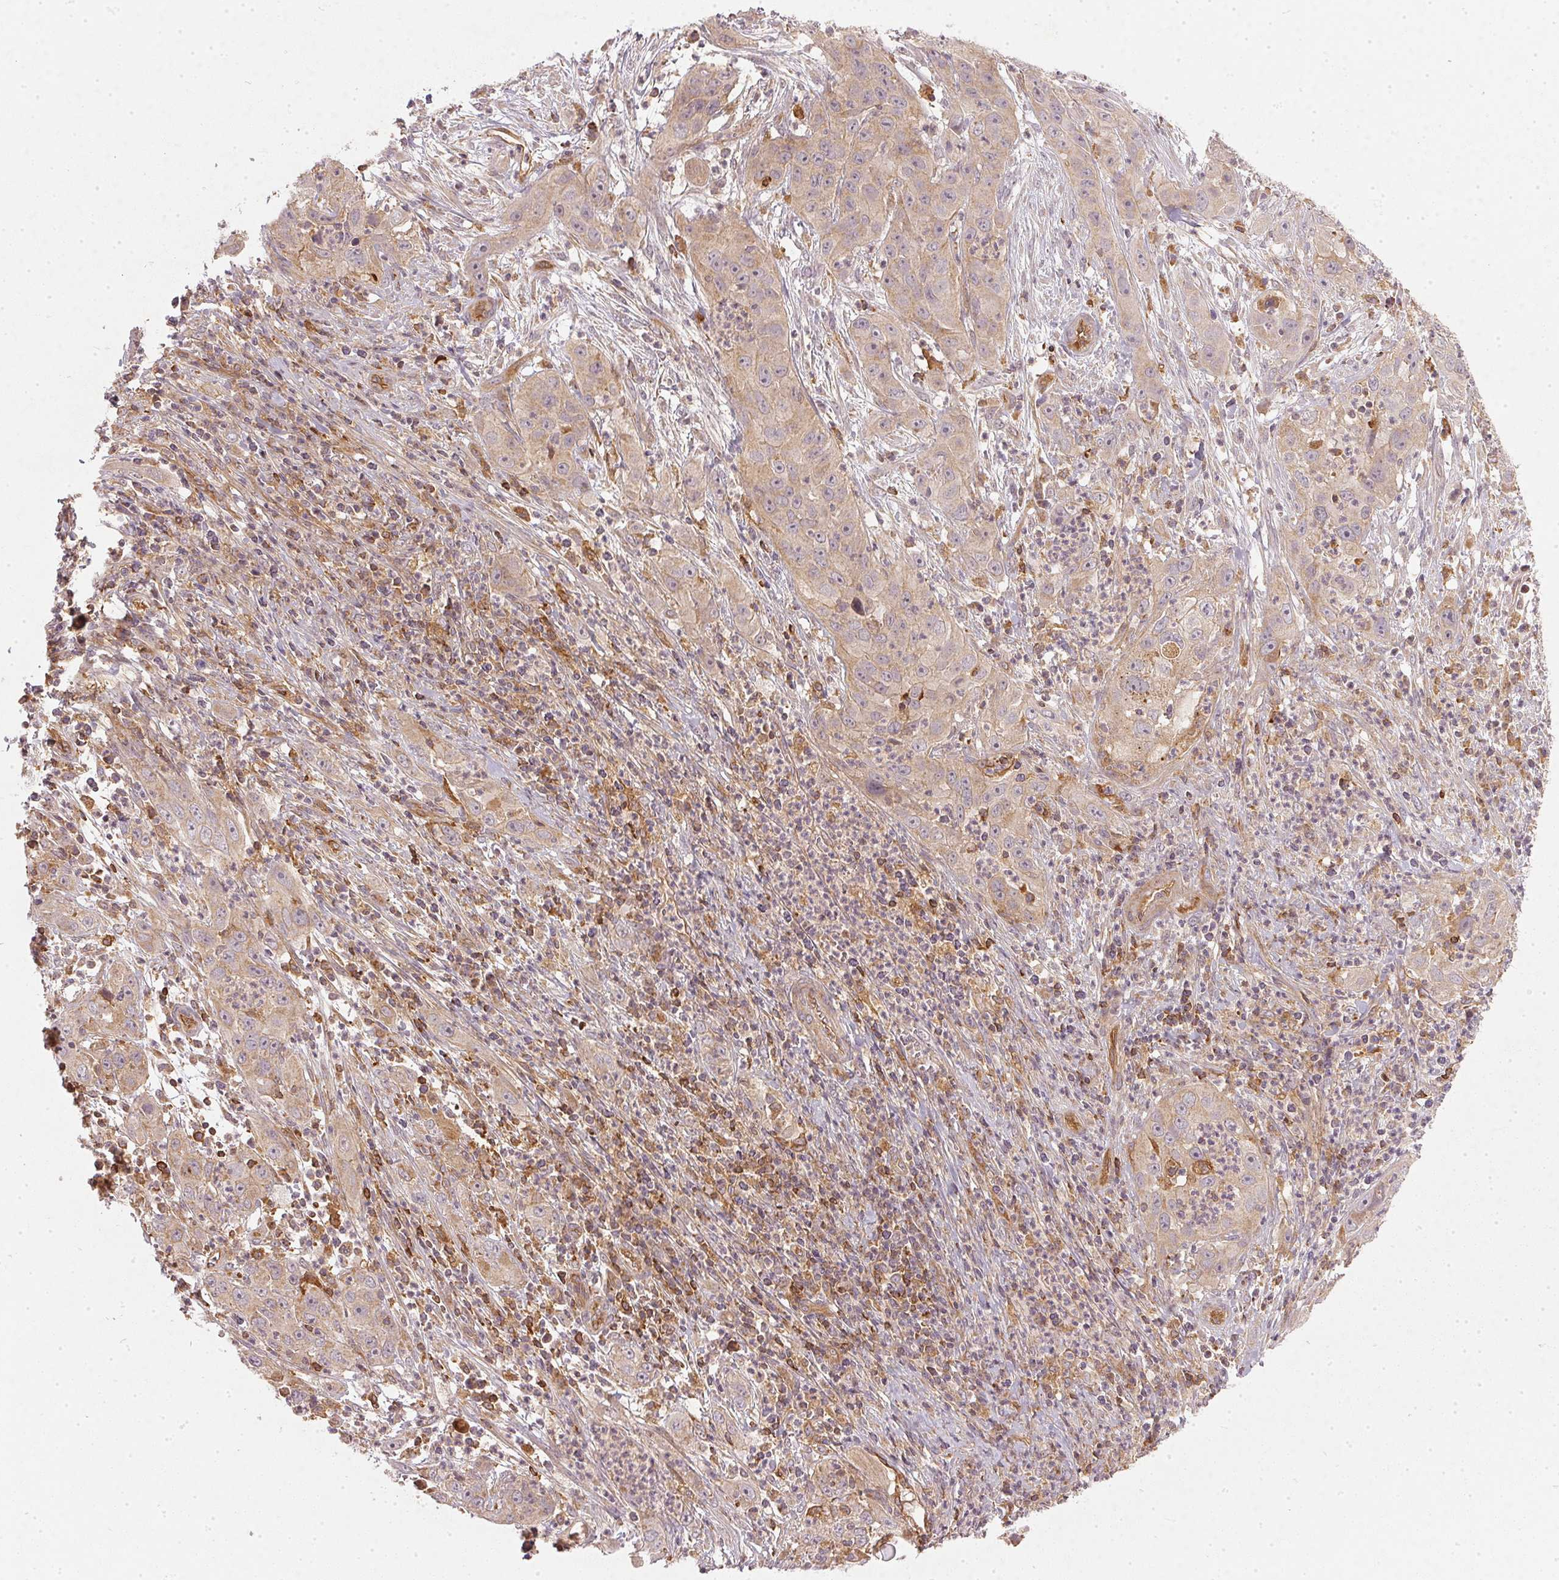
{"staining": {"intensity": "weak", "quantity": ">75%", "location": "cytoplasmic/membranous"}, "tissue": "cervical cancer", "cell_type": "Tumor cells", "image_type": "cancer", "snomed": [{"axis": "morphology", "description": "Squamous cell carcinoma, NOS"}, {"axis": "topography", "description": "Cervix"}], "caption": "Tumor cells display weak cytoplasmic/membranous positivity in approximately >75% of cells in squamous cell carcinoma (cervical).", "gene": "NADK2", "patient": {"sex": "female", "age": 32}}